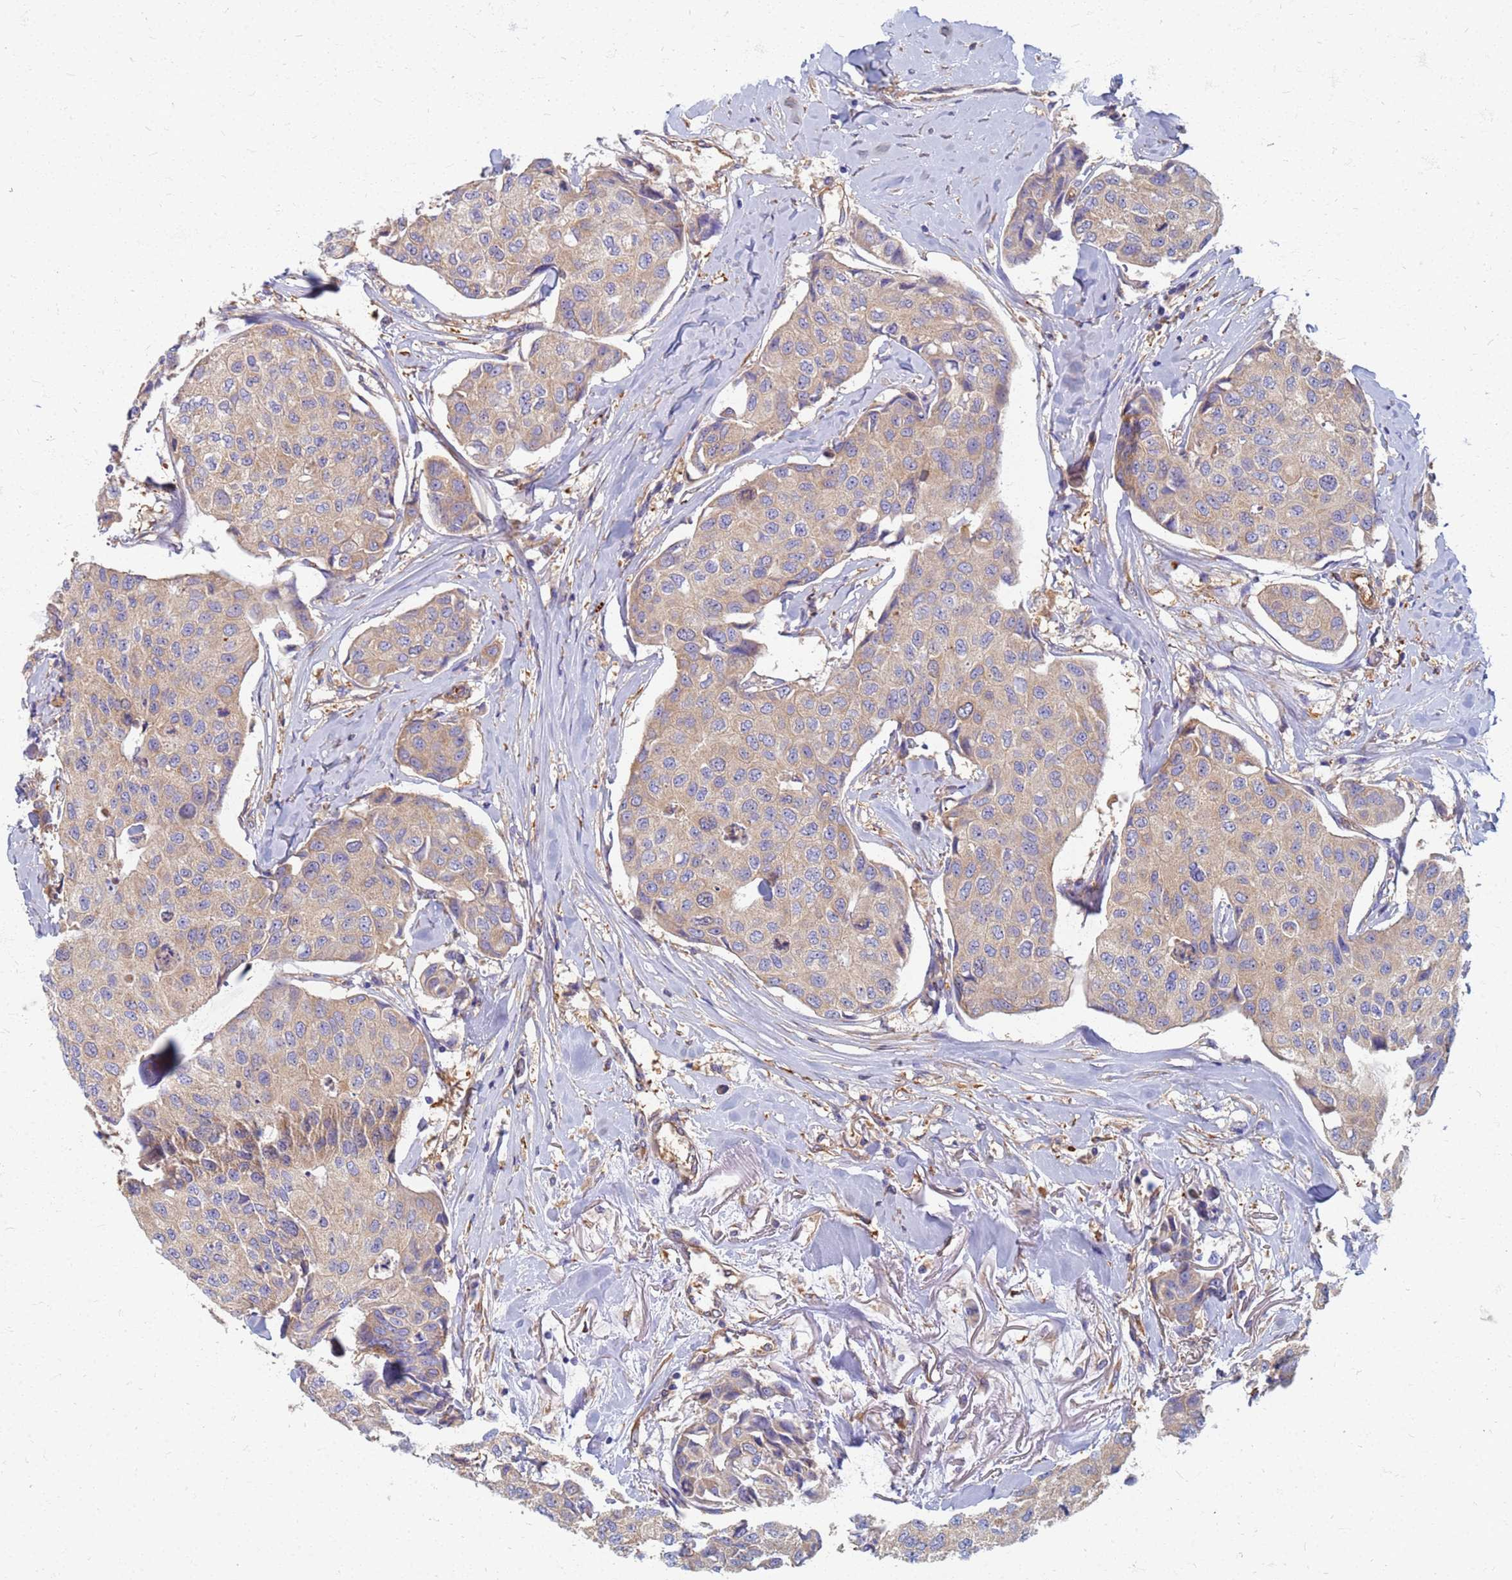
{"staining": {"intensity": "weak", "quantity": ">75%", "location": "cytoplasmic/membranous"}, "tissue": "breast cancer", "cell_type": "Tumor cells", "image_type": "cancer", "snomed": [{"axis": "morphology", "description": "Duct carcinoma"}, {"axis": "topography", "description": "Breast"}], "caption": "The immunohistochemical stain labels weak cytoplasmic/membranous expression in tumor cells of invasive ductal carcinoma (breast) tissue.", "gene": "EEA1", "patient": {"sex": "female", "age": 80}}